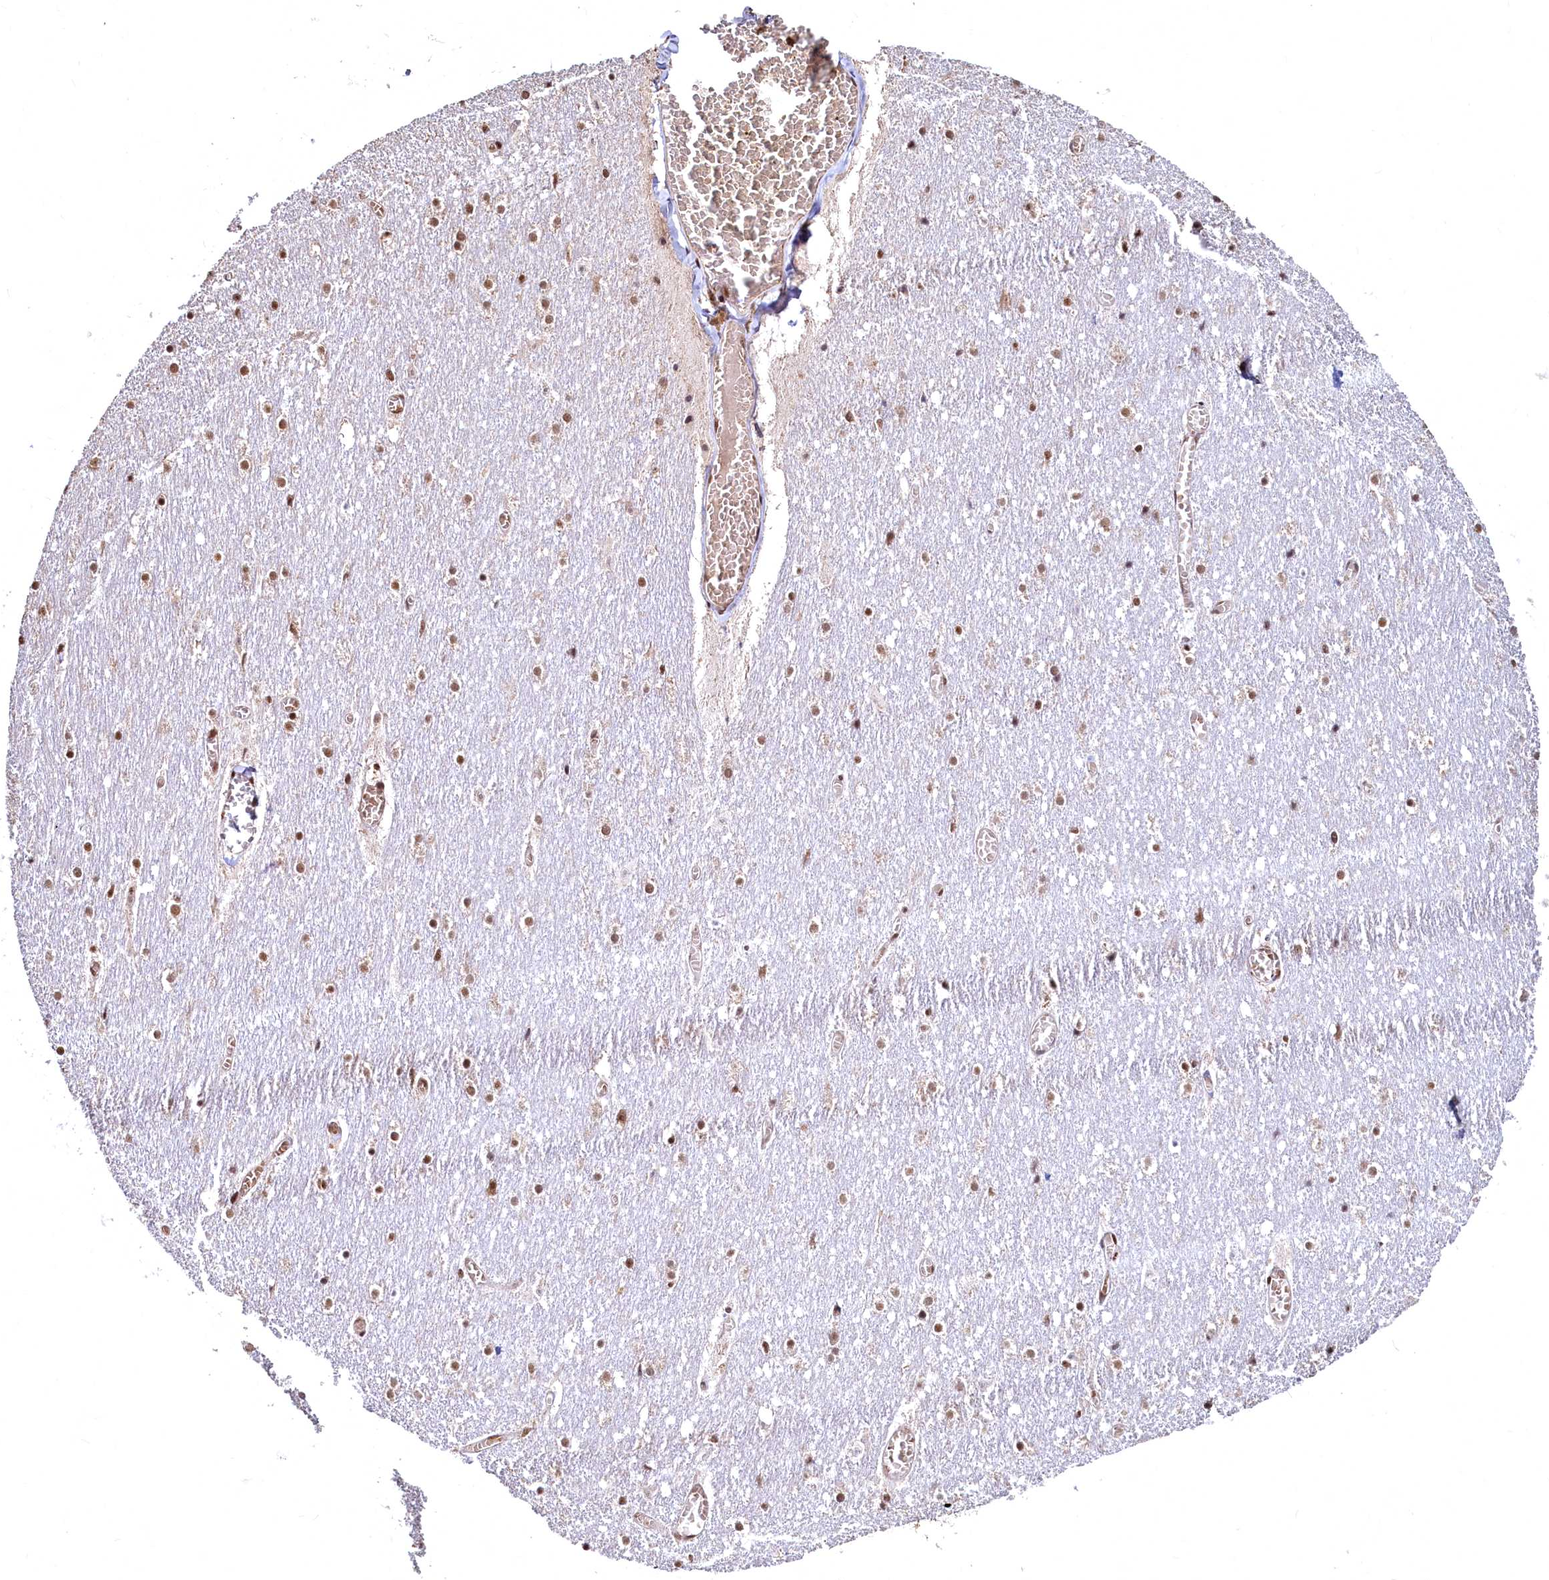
{"staining": {"intensity": "strong", "quantity": ">75%", "location": "nuclear"}, "tissue": "cerebellum", "cell_type": "Cells in granular layer", "image_type": "normal", "snomed": [{"axis": "morphology", "description": "Normal tissue, NOS"}, {"axis": "topography", "description": "Cerebellum"}], "caption": "Immunohistochemistry (IHC) micrograph of benign cerebellum stained for a protein (brown), which shows high levels of strong nuclear expression in approximately >75% of cells in granular layer.", "gene": "RSRC2", "patient": {"sex": "female", "age": 28}}